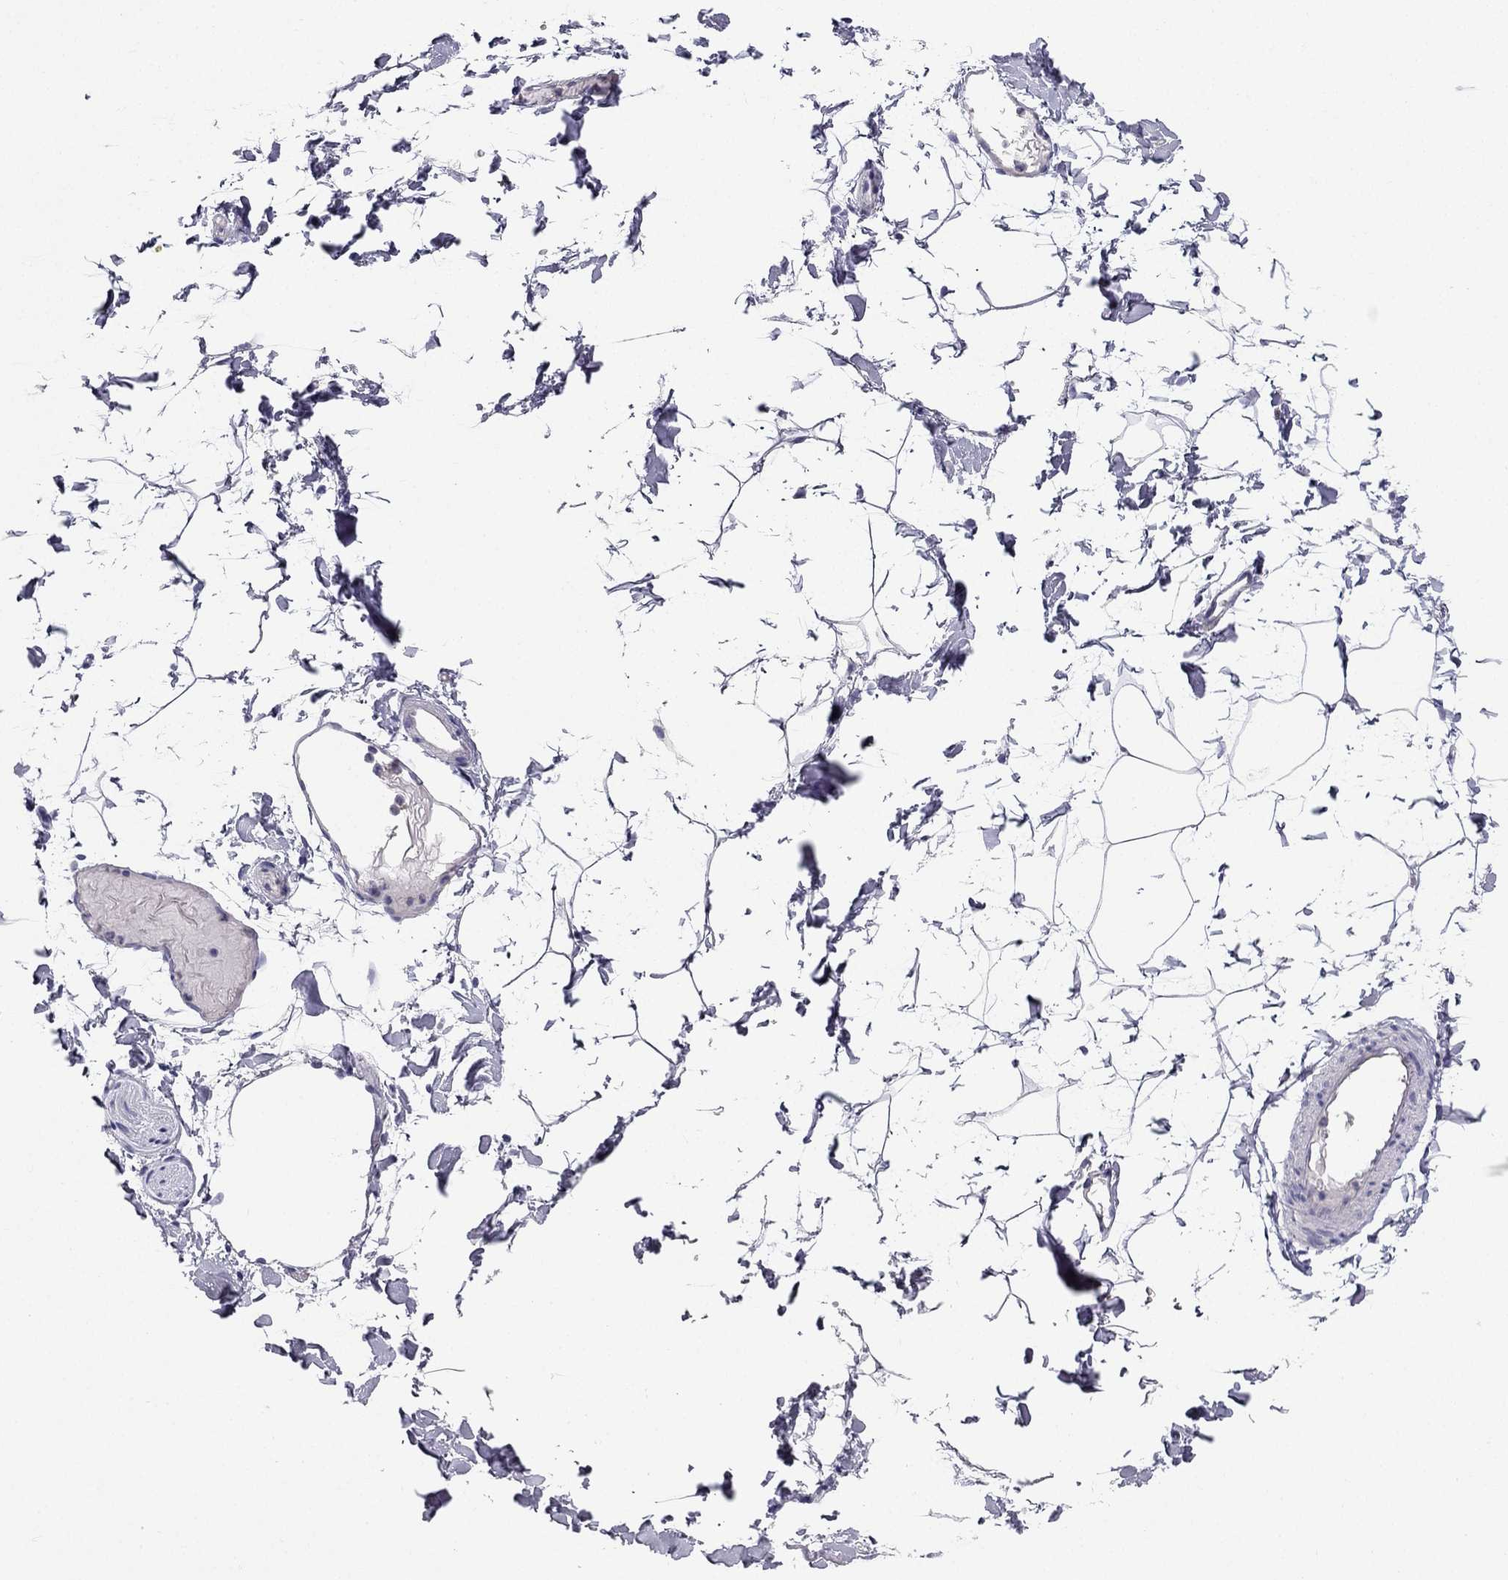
{"staining": {"intensity": "negative", "quantity": "none", "location": "none"}, "tissue": "adipose tissue", "cell_type": "Adipocytes", "image_type": "normal", "snomed": [{"axis": "morphology", "description": "Normal tissue, NOS"}, {"axis": "topography", "description": "Gallbladder"}, {"axis": "topography", "description": "Peripheral nerve tissue"}], "caption": "This is a histopathology image of immunohistochemistry staining of unremarkable adipose tissue, which shows no staining in adipocytes.", "gene": "GJA8", "patient": {"sex": "female", "age": 45}}